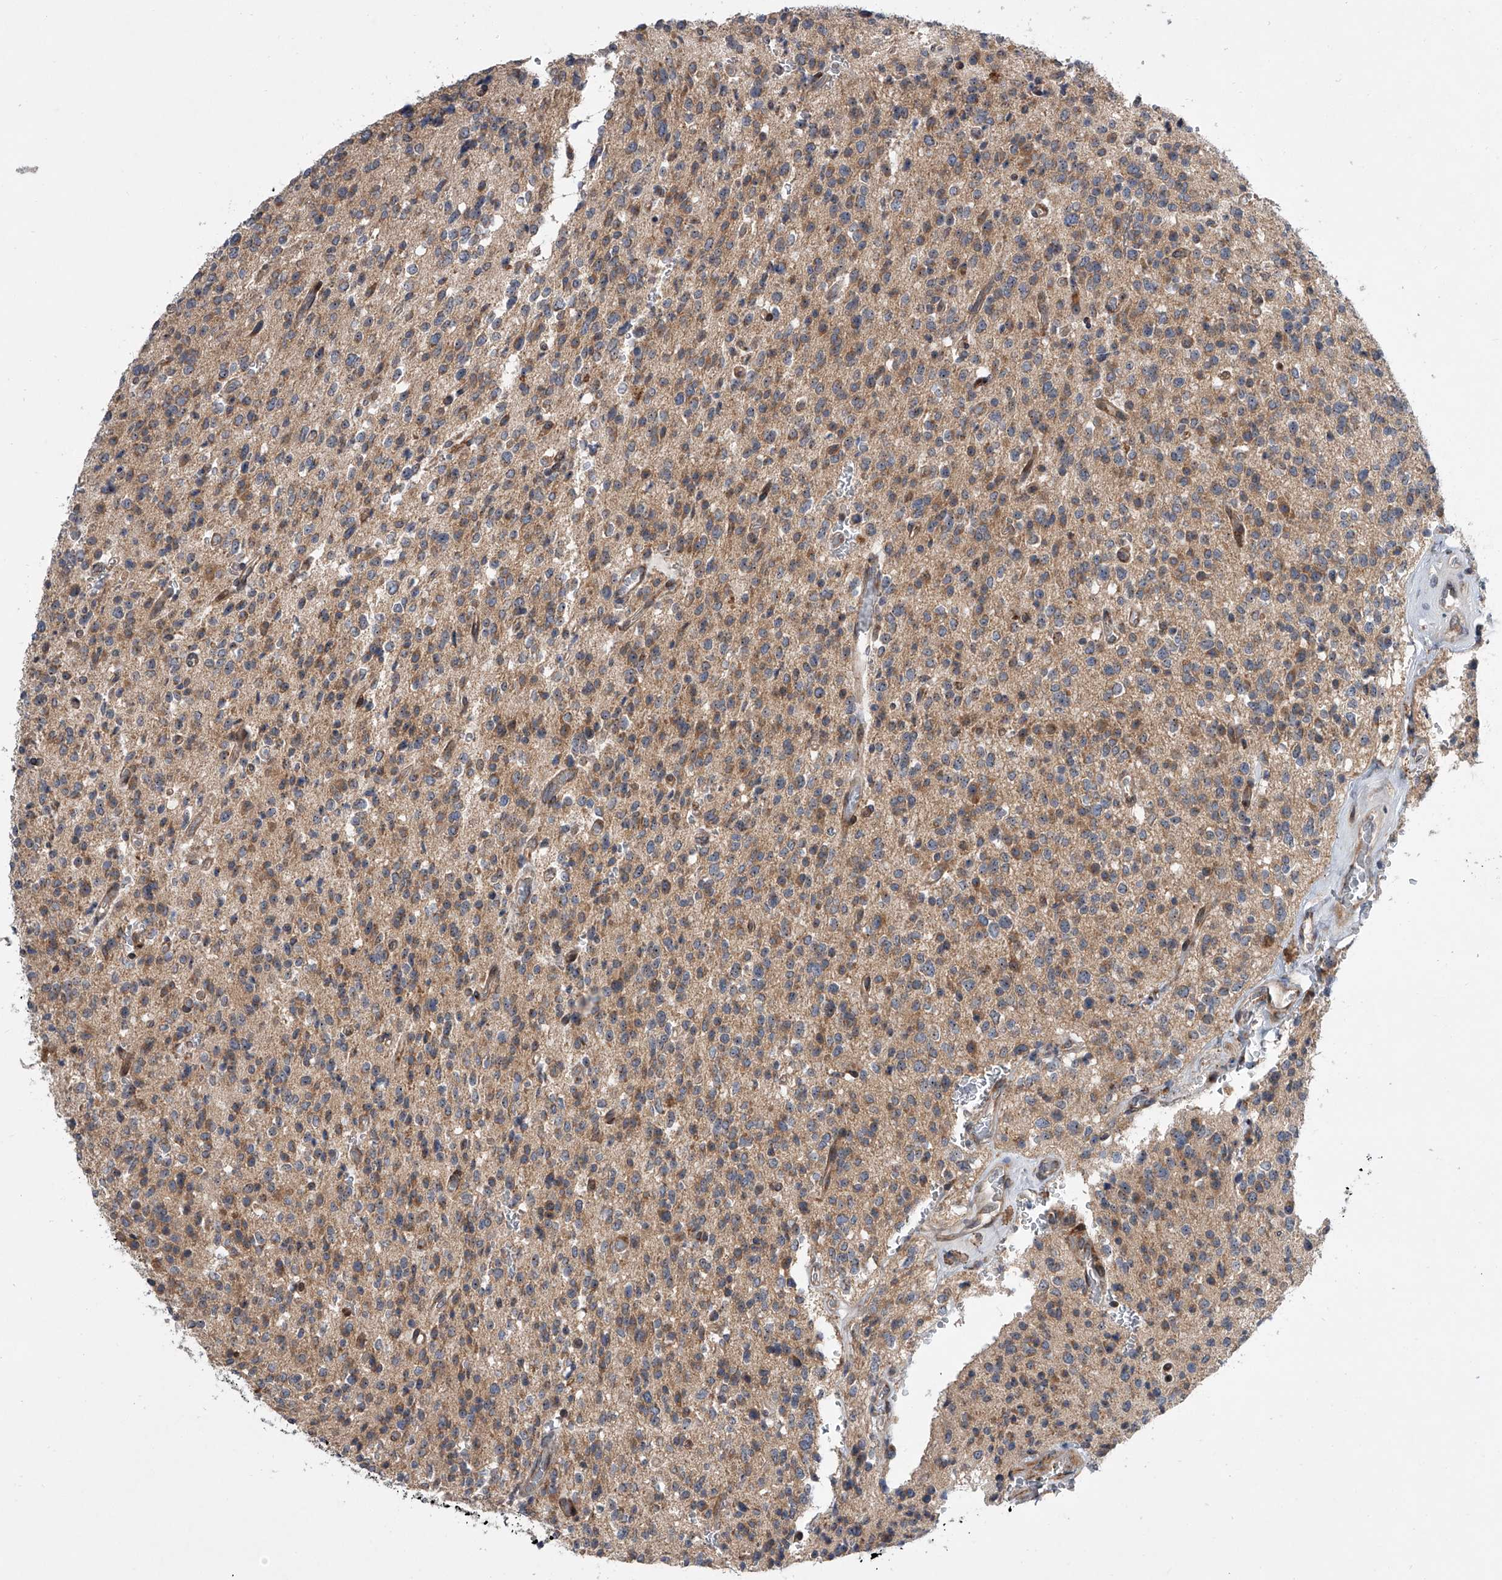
{"staining": {"intensity": "weak", "quantity": ">75%", "location": "cytoplasmic/membranous"}, "tissue": "glioma", "cell_type": "Tumor cells", "image_type": "cancer", "snomed": [{"axis": "morphology", "description": "Glioma, malignant, High grade"}, {"axis": "topography", "description": "Brain"}], "caption": "This photomicrograph displays glioma stained with immunohistochemistry (IHC) to label a protein in brown. The cytoplasmic/membranous of tumor cells show weak positivity for the protein. Nuclei are counter-stained blue.", "gene": "DLGAP2", "patient": {"sex": "male", "age": 34}}